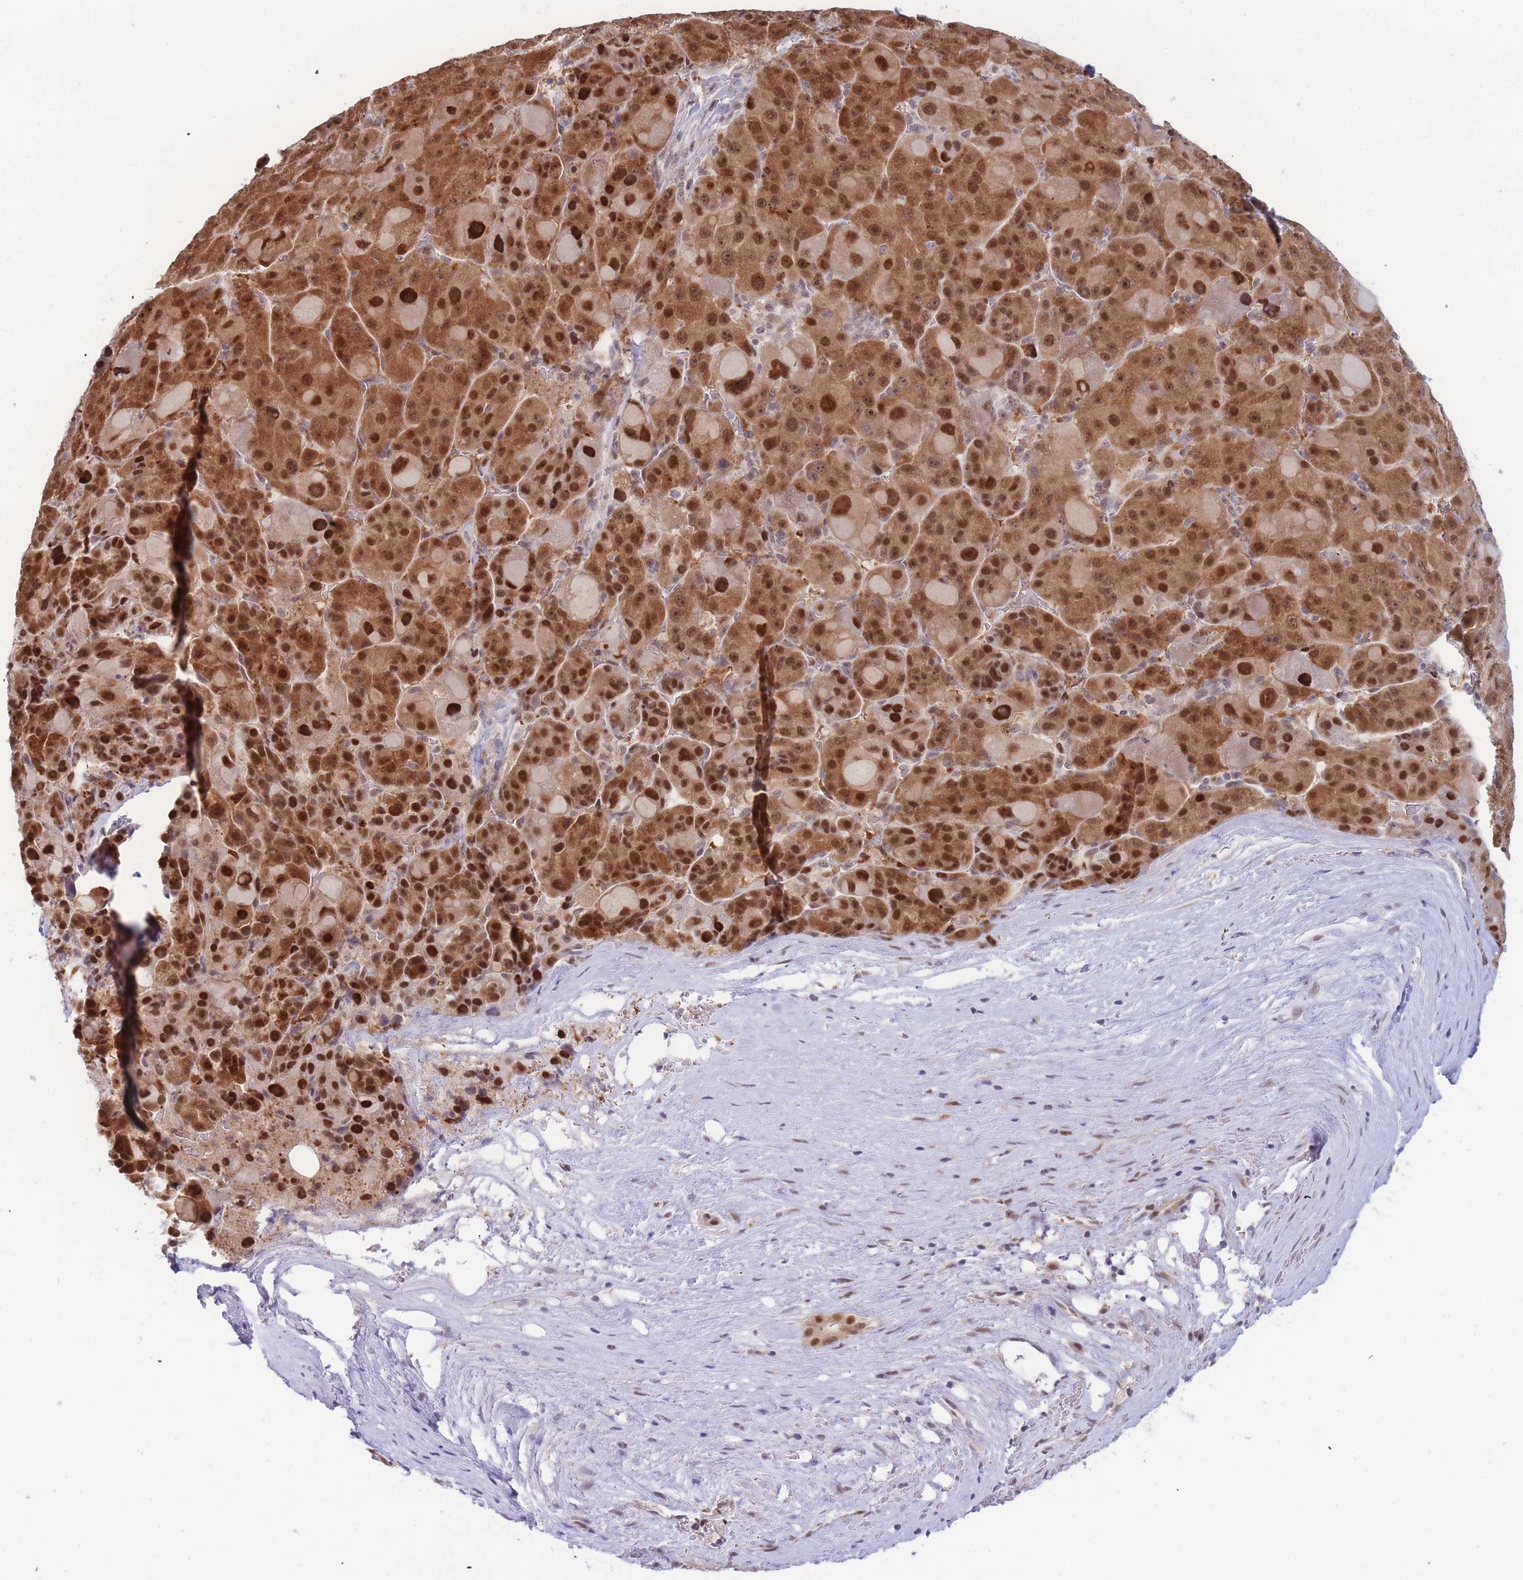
{"staining": {"intensity": "strong", "quantity": ">75%", "location": "cytoplasmic/membranous,nuclear"}, "tissue": "liver cancer", "cell_type": "Tumor cells", "image_type": "cancer", "snomed": [{"axis": "morphology", "description": "Carcinoma, Hepatocellular, NOS"}, {"axis": "topography", "description": "Liver"}], "caption": "This image displays IHC staining of liver hepatocellular carcinoma, with high strong cytoplasmic/membranous and nuclear positivity in about >75% of tumor cells.", "gene": "DEAF1", "patient": {"sex": "male", "age": 76}}